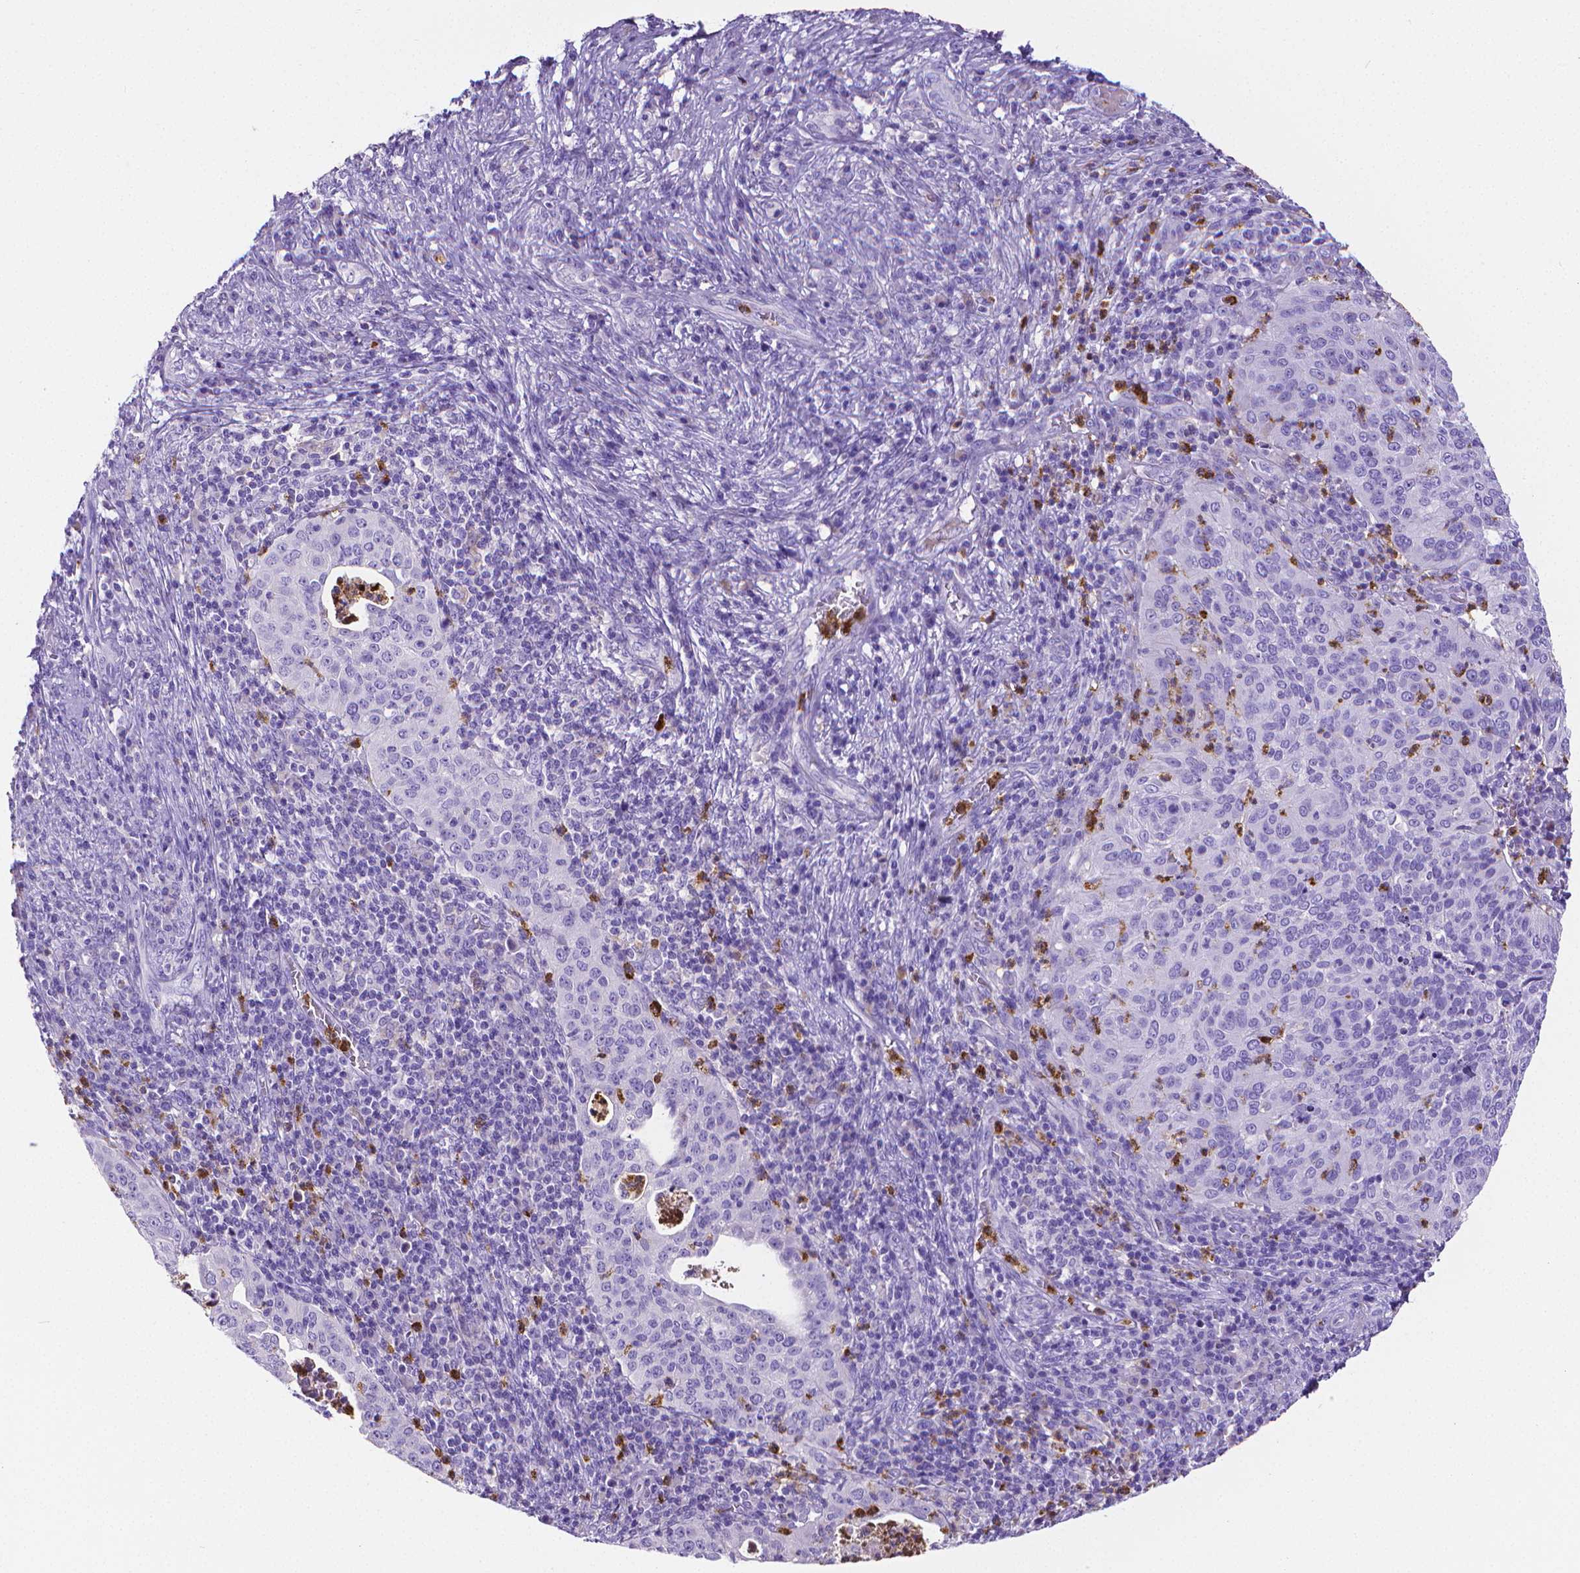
{"staining": {"intensity": "negative", "quantity": "none", "location": "none"}, "tissue": "cervical cancer", "cell_type": "Tumor cells", "image_type": "cancer", "snomed": [{"axis": "morphology", "description": "Squamous cell carcinoma, NOS"}, {"axis": "topography", "description": "Cervix"}], "caption": "A micrograph of cervical cancer stained for a protein exhibits no brown staining in tumor cells.", "gene": "MMP9", "patient": {"sex": "female", "age": 39}}